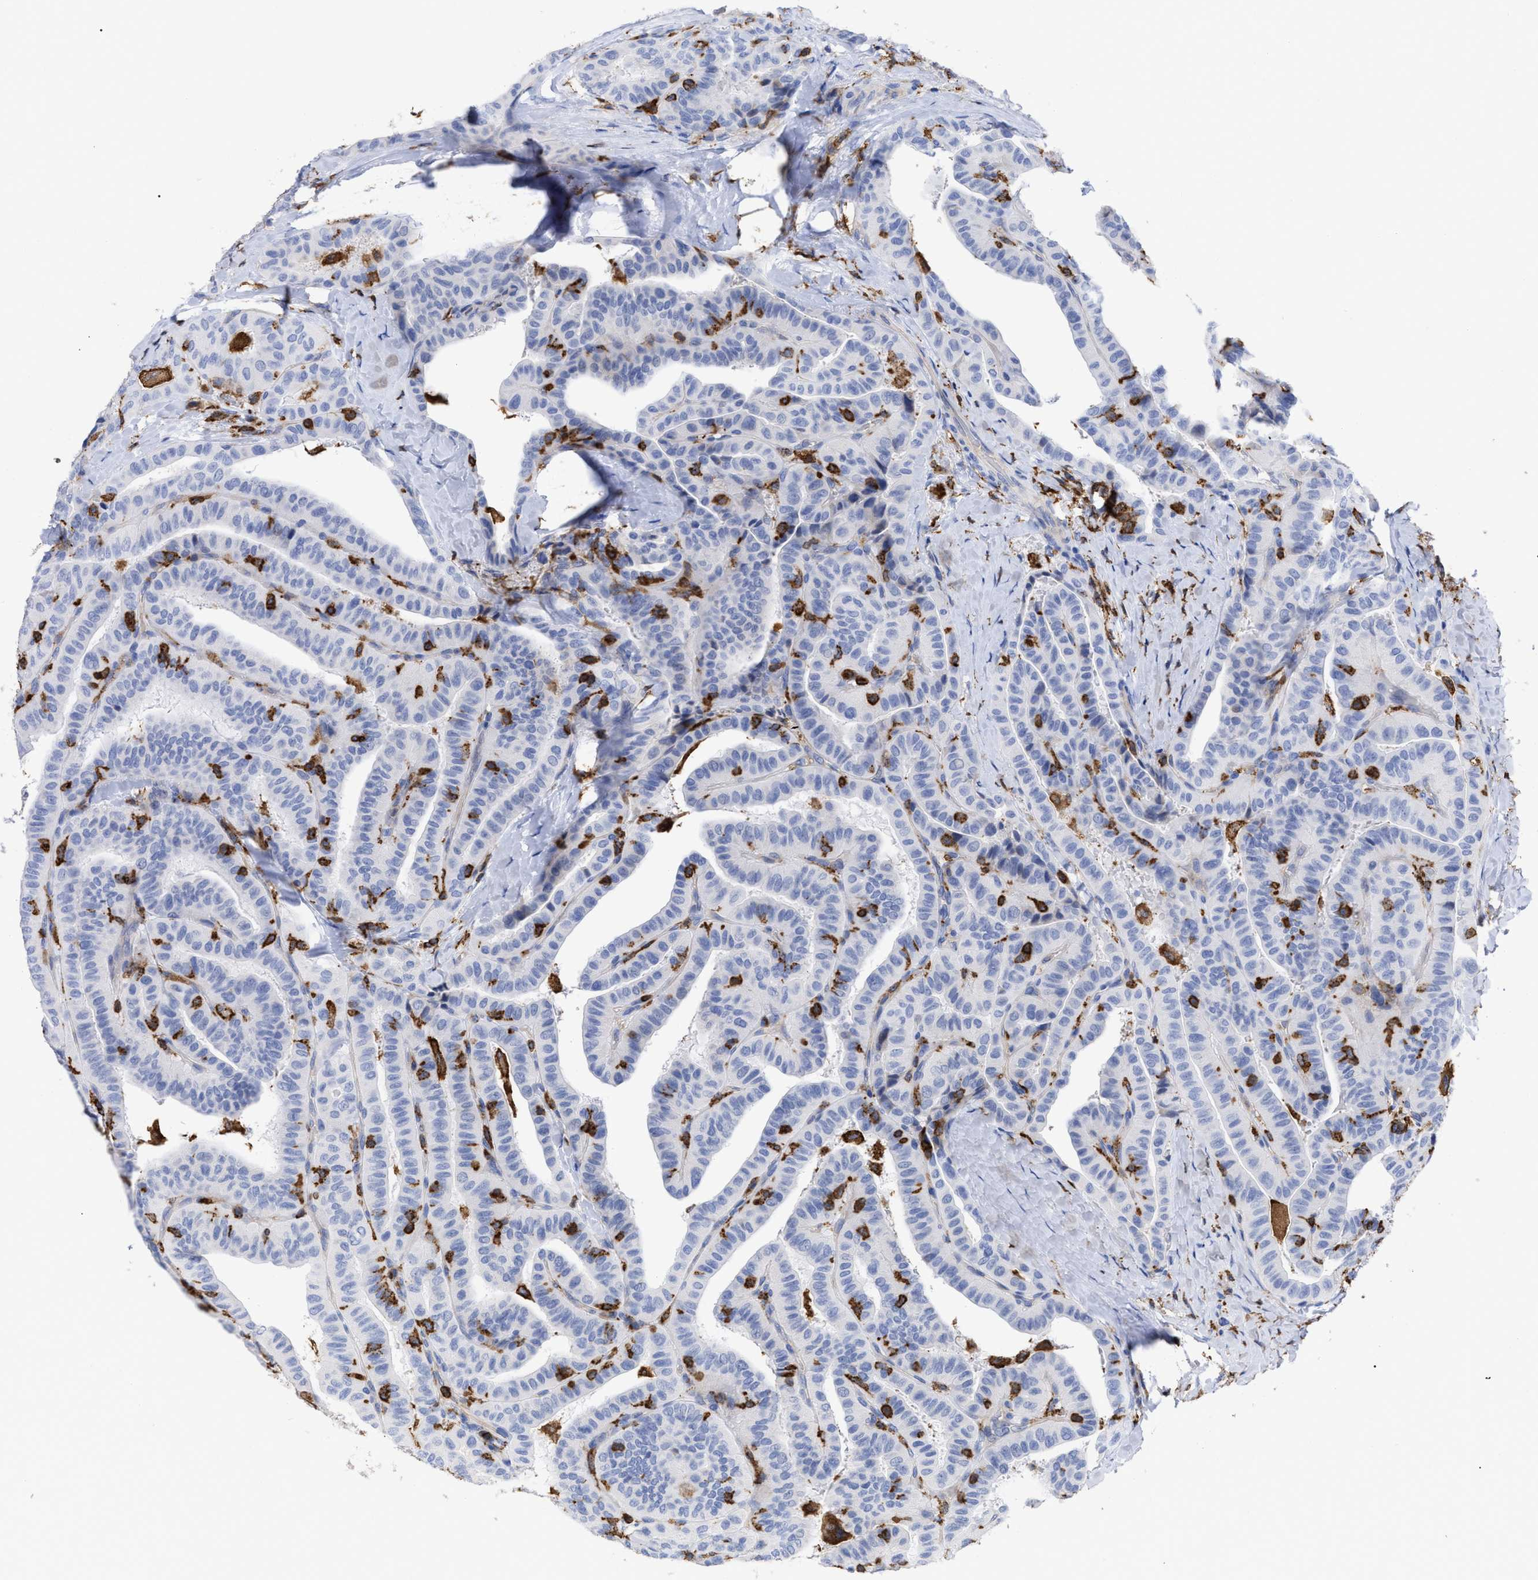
{"staining": {"intensity": "negative", "quantity": "none", "location": "none"}, "tissue": "thyroid cancer", "cell_type": "Tumor cells", "image_type": "cancer", "snomed": [{"axis": "morphology", "description": "Papillary adenocarcinoma, NOS"}, {"axis": "topography", "description": "Thyroid gland"}], "caption": "Human papillary adenocarcinoma (thyroid) stained for a protein using immunohistochemistry demonstrates no staining in tumor cells.", "gene": "HCLS1", "patient": {"sex": "male", "age": 77}}